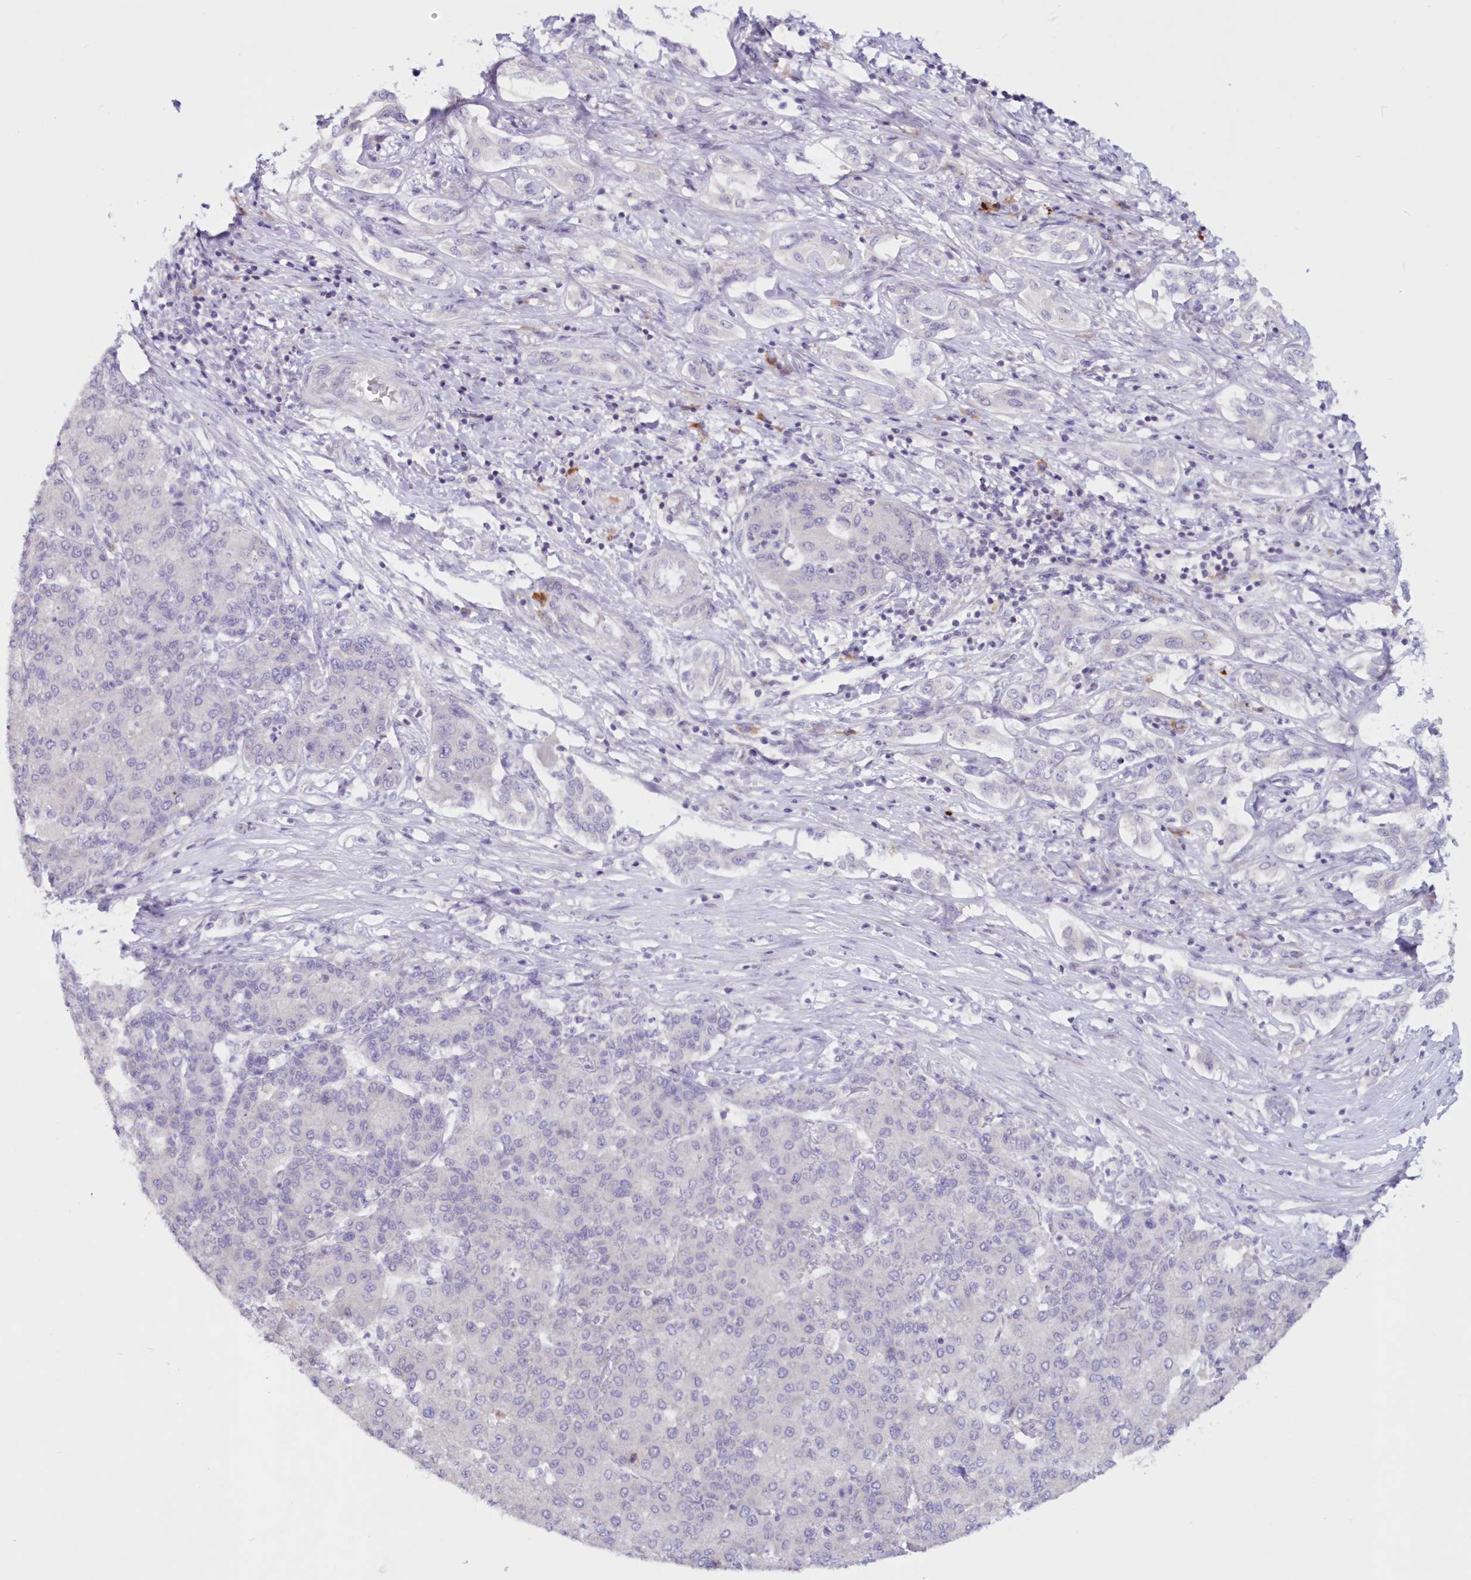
{"staining": {"intensity": "negative", "quantity": "none", "location": "none"}, "tissue": "liver cancer", "cell_type": "Tumor cells", "image_type": "cancer", "snomed": [{"axis": "morphology", "description": "Carcinoma, Hepatocellular, NOS"}, {"axis": "topography", "description": "Liver"}], "caption": "Photomicrograph shows no protein expression in tumor cells of liver cancer tissue.", "gene": "SNED1", "patient": {"sex": "male", "age": 65}}